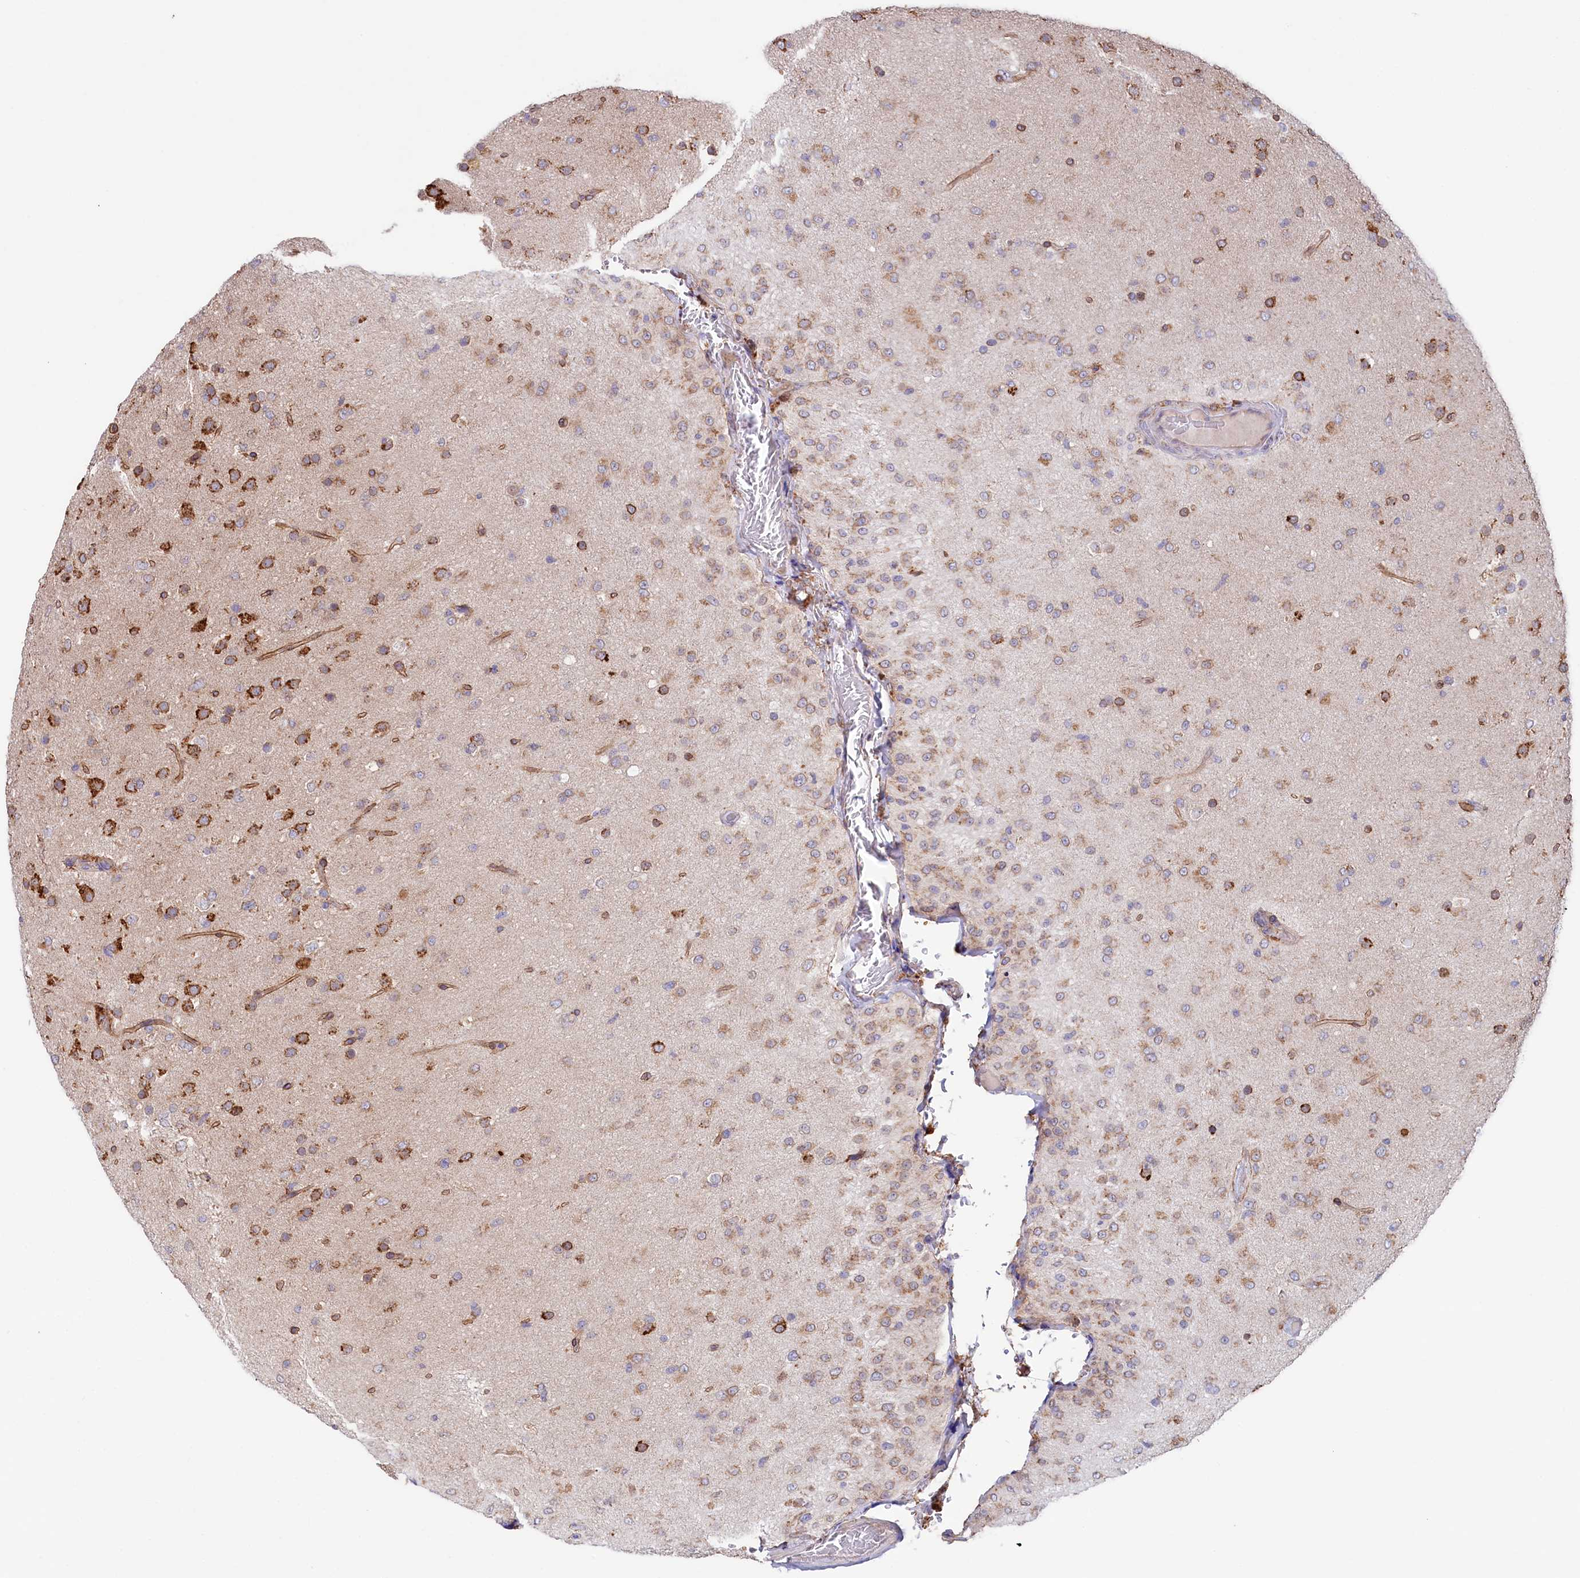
{"staining": {"intensity": "moderate", "quantity": "25%-75%", "location": "cytoplasmic/membranous"}, "tissue": "glioma", "cell_type": "Tumor cells", "image_type": "cancer", "snomed": [{"axis": "morphology", "description": "Glioma, malignant, Low grade"}, {"axis": "topography", "description": "Brain"}], "caption": "Protein staining of malignant low-grade glioma tissue exhibits moderate cytoplasmic/membranous staining in about 25%-75% of tumor cells.", "gene": "CHID1", "patient": {"sex": "male", "age": 65}}